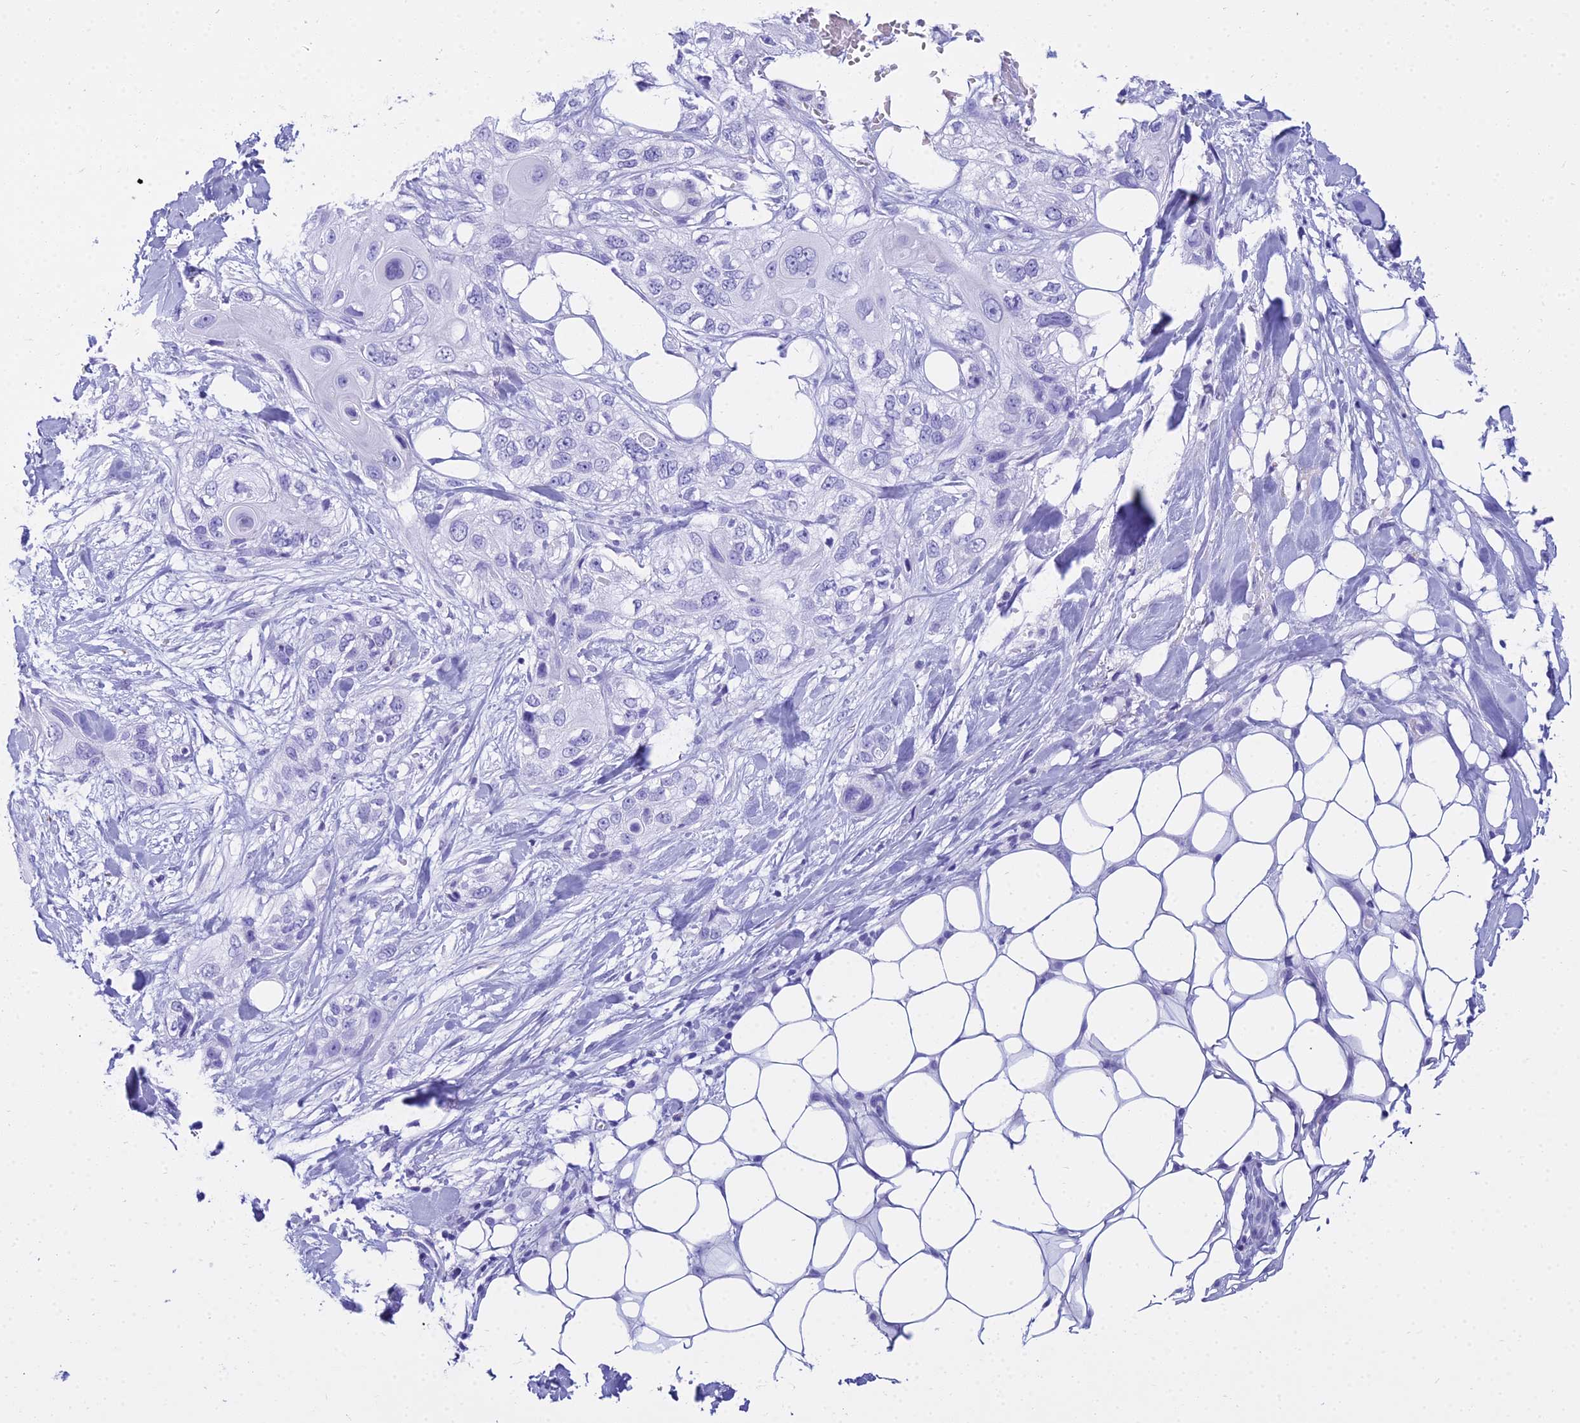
{"staining": {"intensity": "negative", "quantity": "none", "location": "none"}, "tissue": "skin cancer", "cell_type": "Tumor cells", "image_type": "cancer", "snomed": [{"axis": "morphology", "description": "Normal tissue, NOS"}, {"axis": "morphology", "description": "Squamous cell carcinoma, NOS"}, {"axis": "topography", "description": "Skin"}], "caption": "Immunohistochemistry histopathology image of neoplastic tissue: skin cancer stained with DAB (3,3'-diaminobenzidine) exhibits no significant protein staining in tumor cells.", "gene": "ZNF442", "patient": {"sex": "male", "age": 72}}